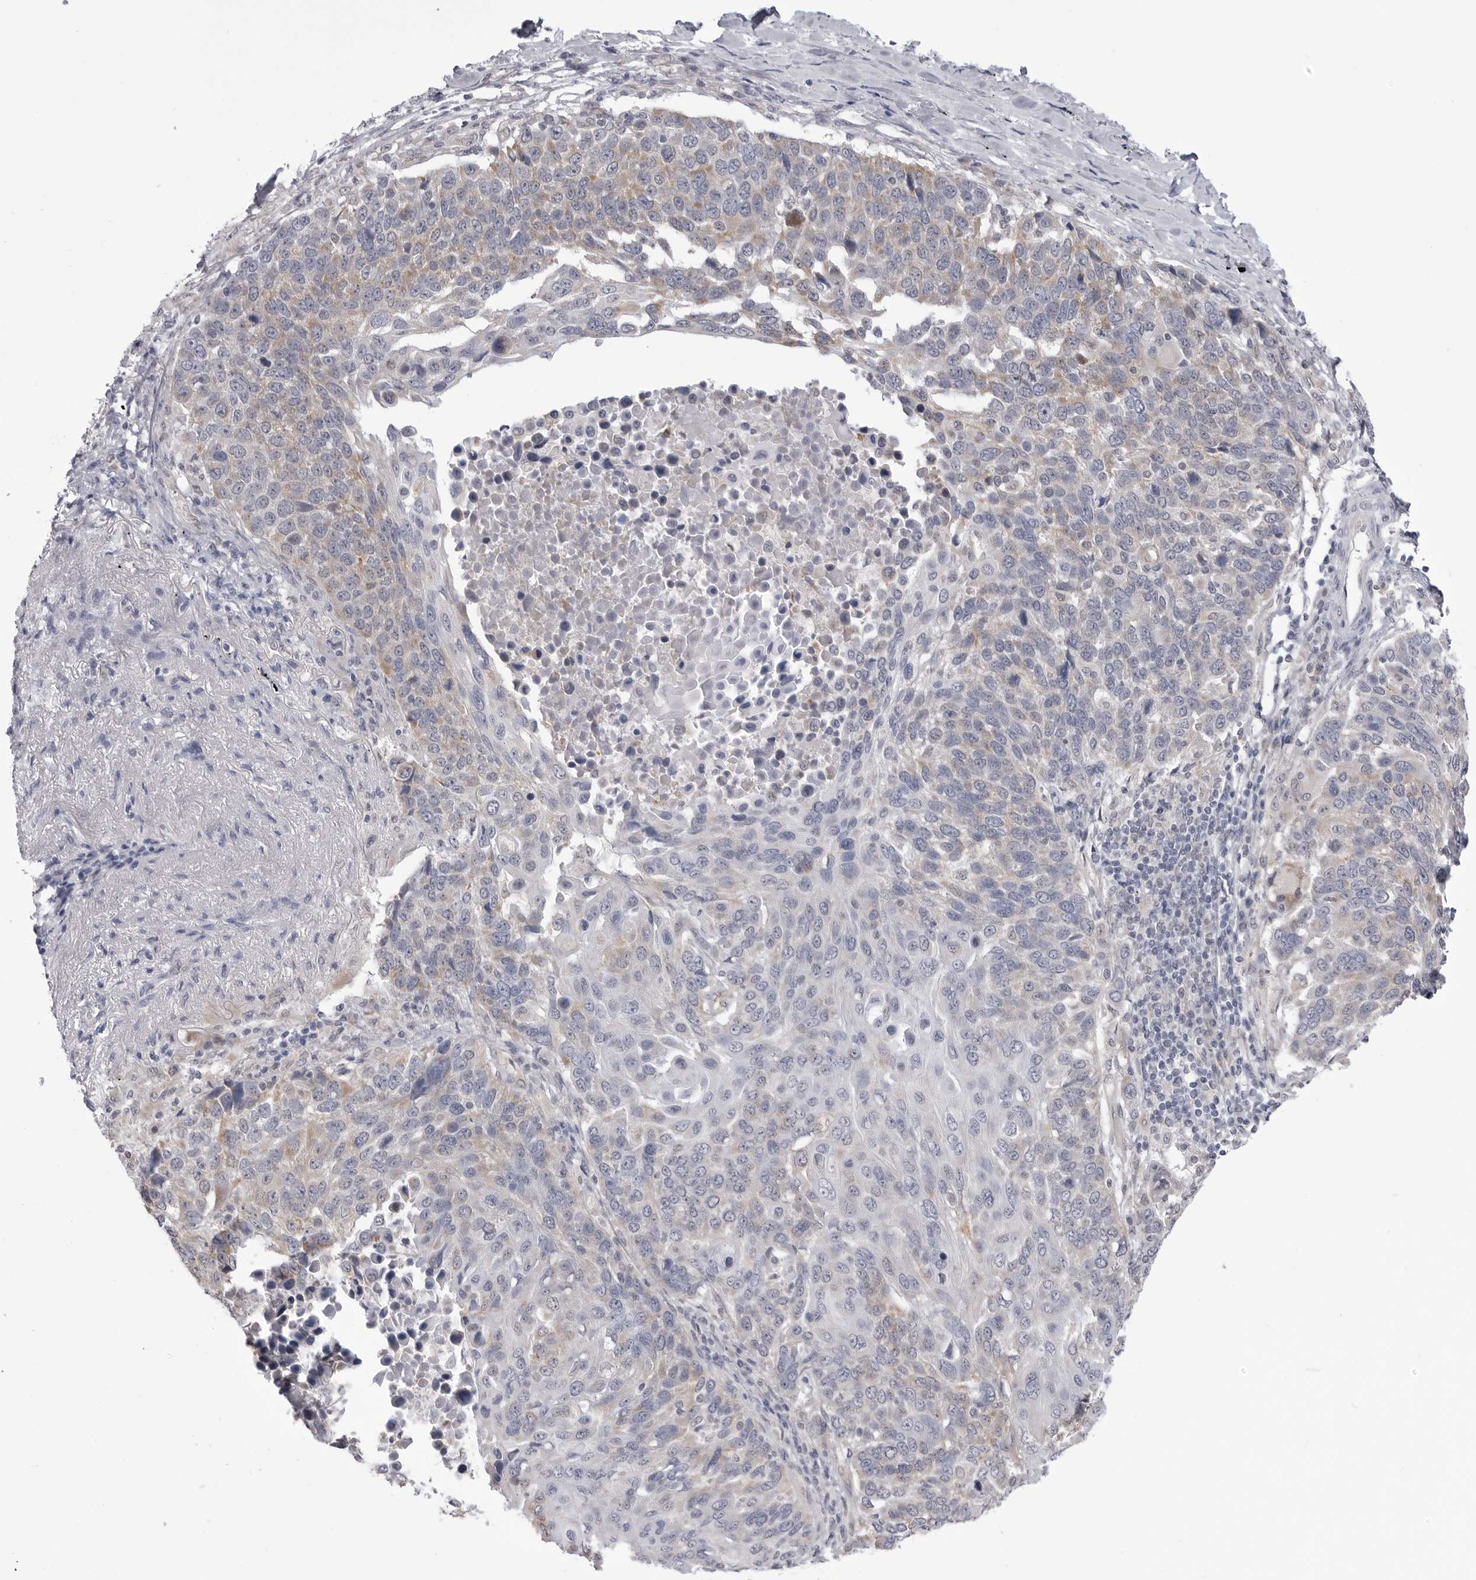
{"staining": {"intensity": "weak", "quantity": "<25%", "location": "cytoplasmic/membranous"}, "tissue": "lung cancer", "cell_type": "Tumor cells", "image_type": "cancer", "snomed": [{"axis": "morphology", "description": "Squamous cell carcinoma, NOS"}, {"axis": "topography", "description": "Lung"}], "caption": "High magnification brightfield microscopy of squamous cell carcinoma (lung) stained with DAB (brown) and counterstained with hematoxylin (blue): tumor cells show no significant positivity.", "gene": "FH", "patient": {"sex": "male", "age": 66}}